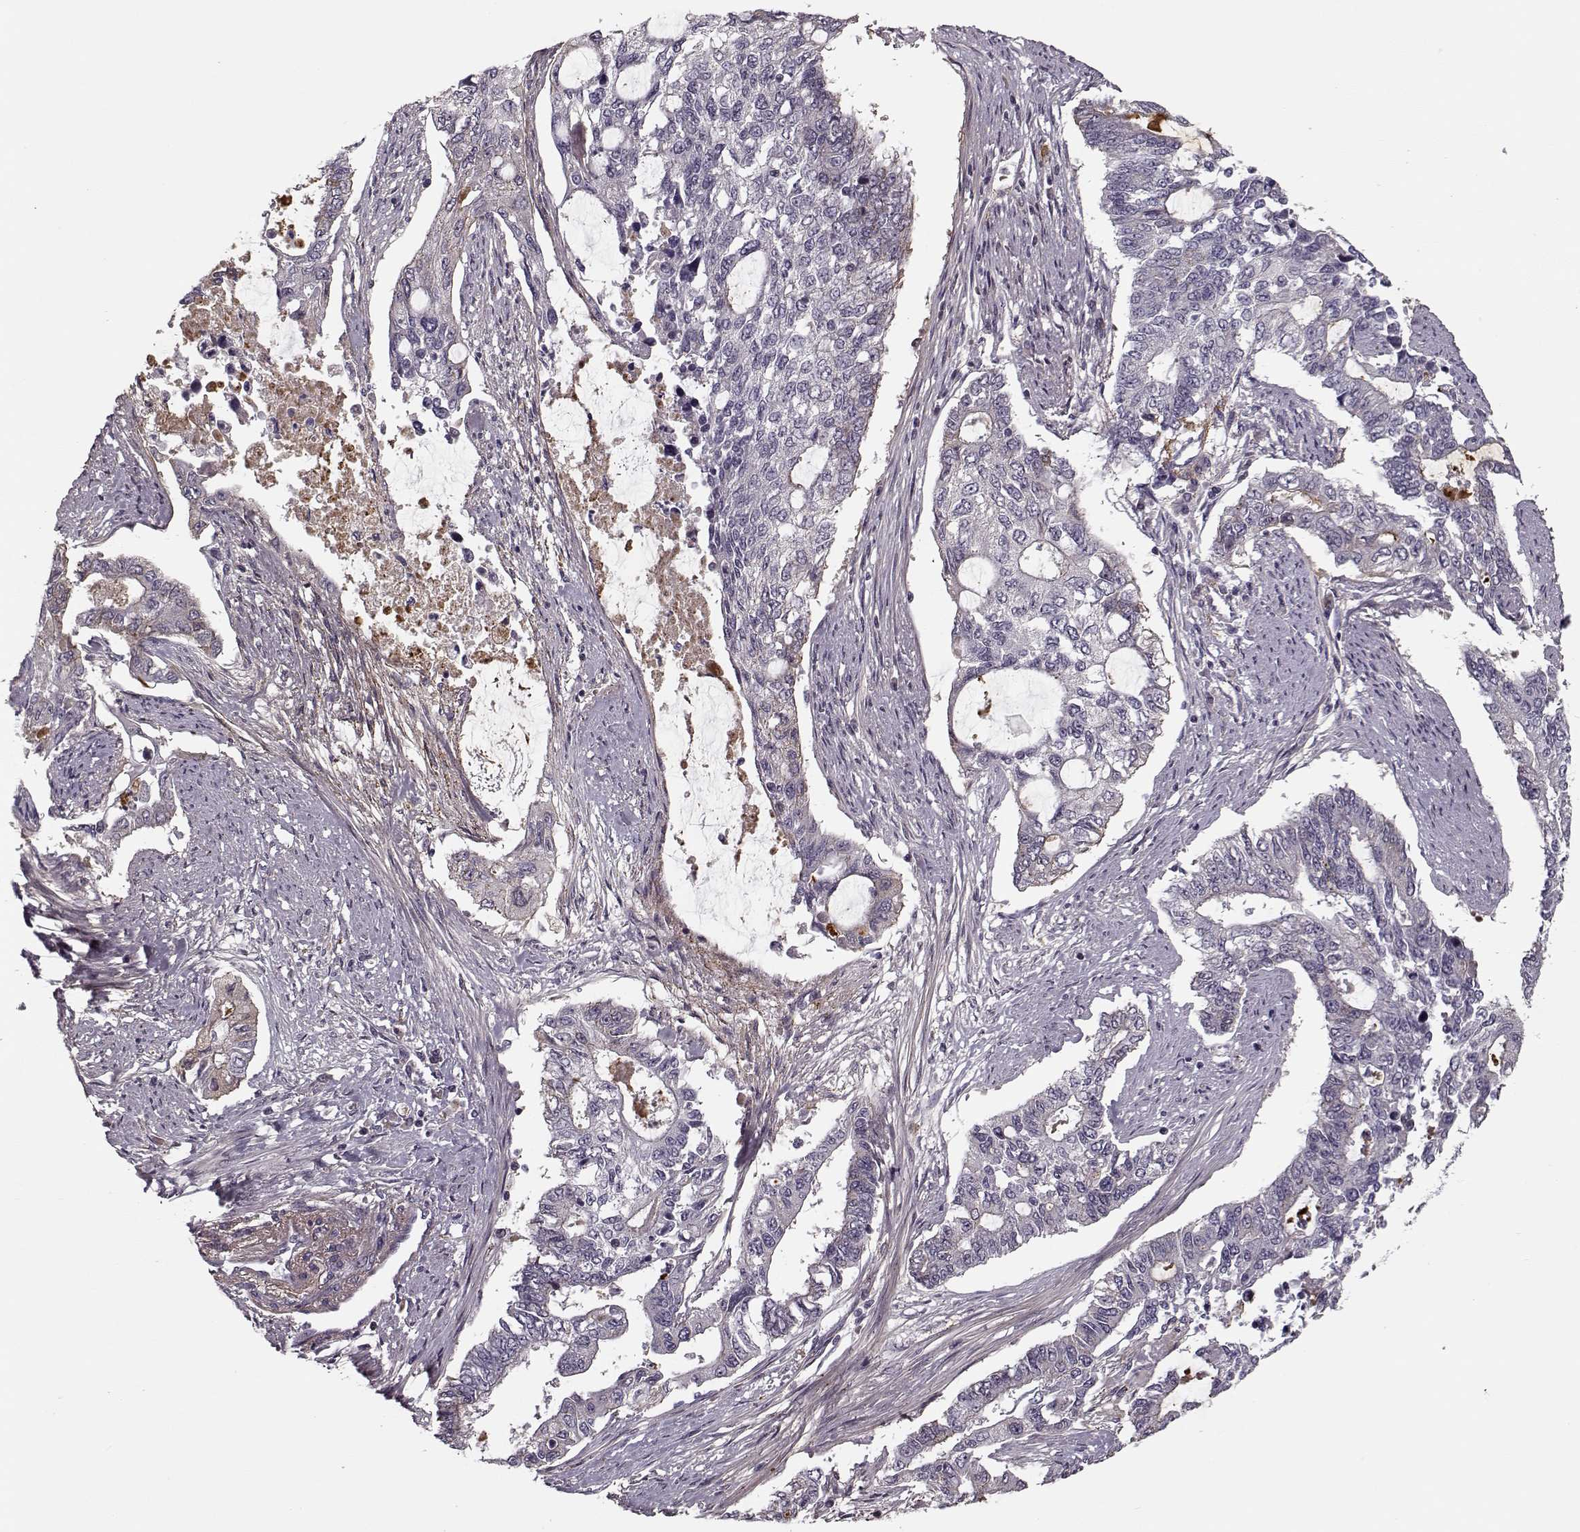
{"staining": {"intensity": "negative", "quantity": "none", "location": "none"}, "tissue": "endometrial cancer", "cell_type": "Tumor cells", "image_type": "cancer", "snomed": [{"axis": "morphology", "description": "Adenocarcinoma, NOS"}, {"axis": "topography", "description": "Uterus"}], "caption": "A histopathology image of adenocarcinoma (endometrial) stained for a protein shows no brown staining in tumor cells. The staining was performed using DAB to visualize the protein expression in brown, while the nuclei were stained in blue with hematoxylin (Magnification: 20x).", "gene": "DNAI3", "patient": {"sex": "female", "age": 59}}